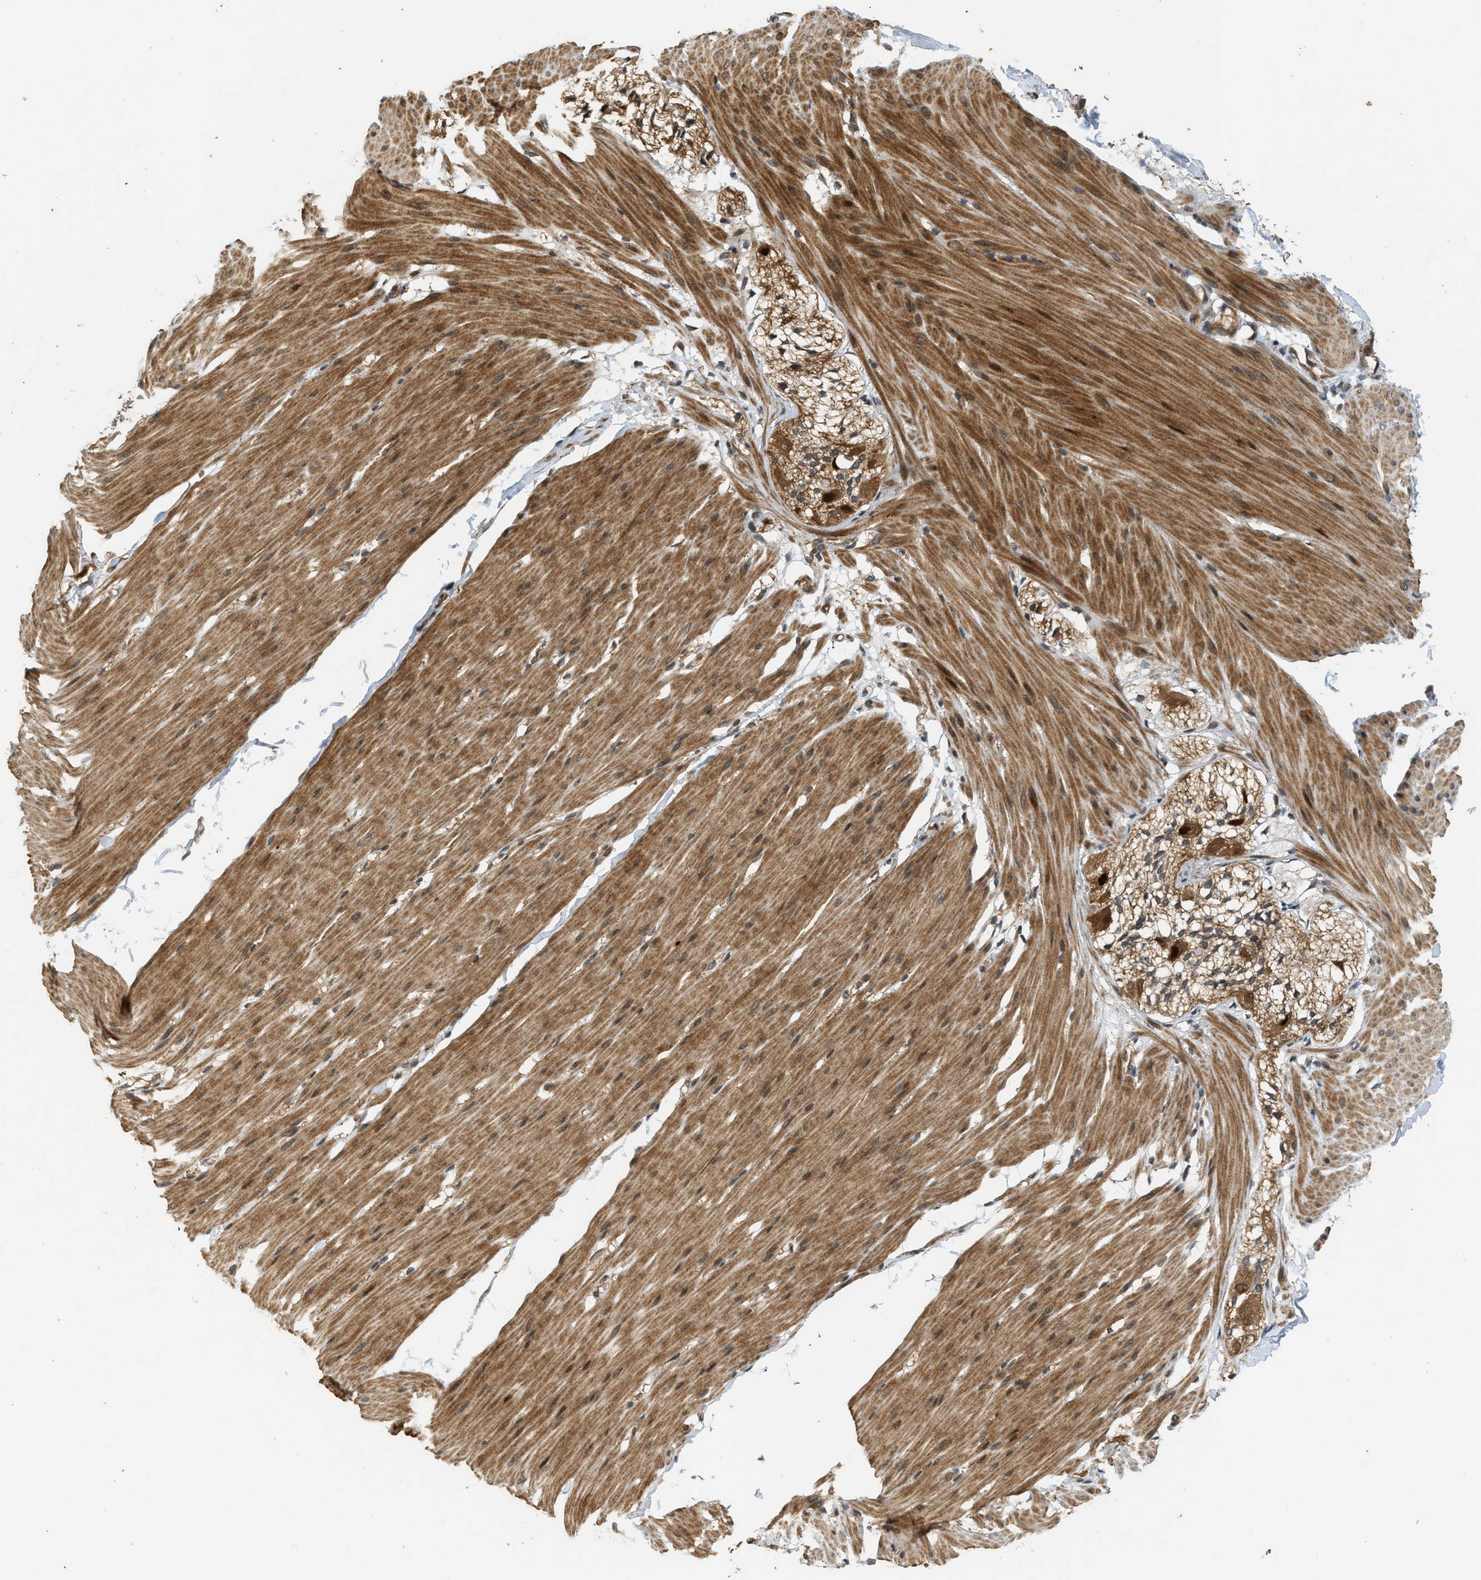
{"staining": {"intensity": "moderate", "quantity": ">75%", "location": "cytoplasmic/membranous,nuclear"}, "tissue": "smooth muscle", "cell_type": "Smooth muscle cells", "image_type": "normal", "snomed": [{"axis": "morphology", "description": "Normal tissue, NOS"}, {"axis": "topography", "description": "Smooth muscle"}, {"axis": "topography", "description": "Colon"}], "caption": "Protein expression analysis of benign human smooth muscle reveals moderate cytoplasmic/membranous,nuclear positivity in about >75% of smooth muscle cells. Using DAB (3,3'-diaminobenzidine) (brown) and hematoxylin (blue) stains, captured at high magnification using brightfield microscopy.", "gene": "GET1", "patient": {"sex": "male", "age": 67}}